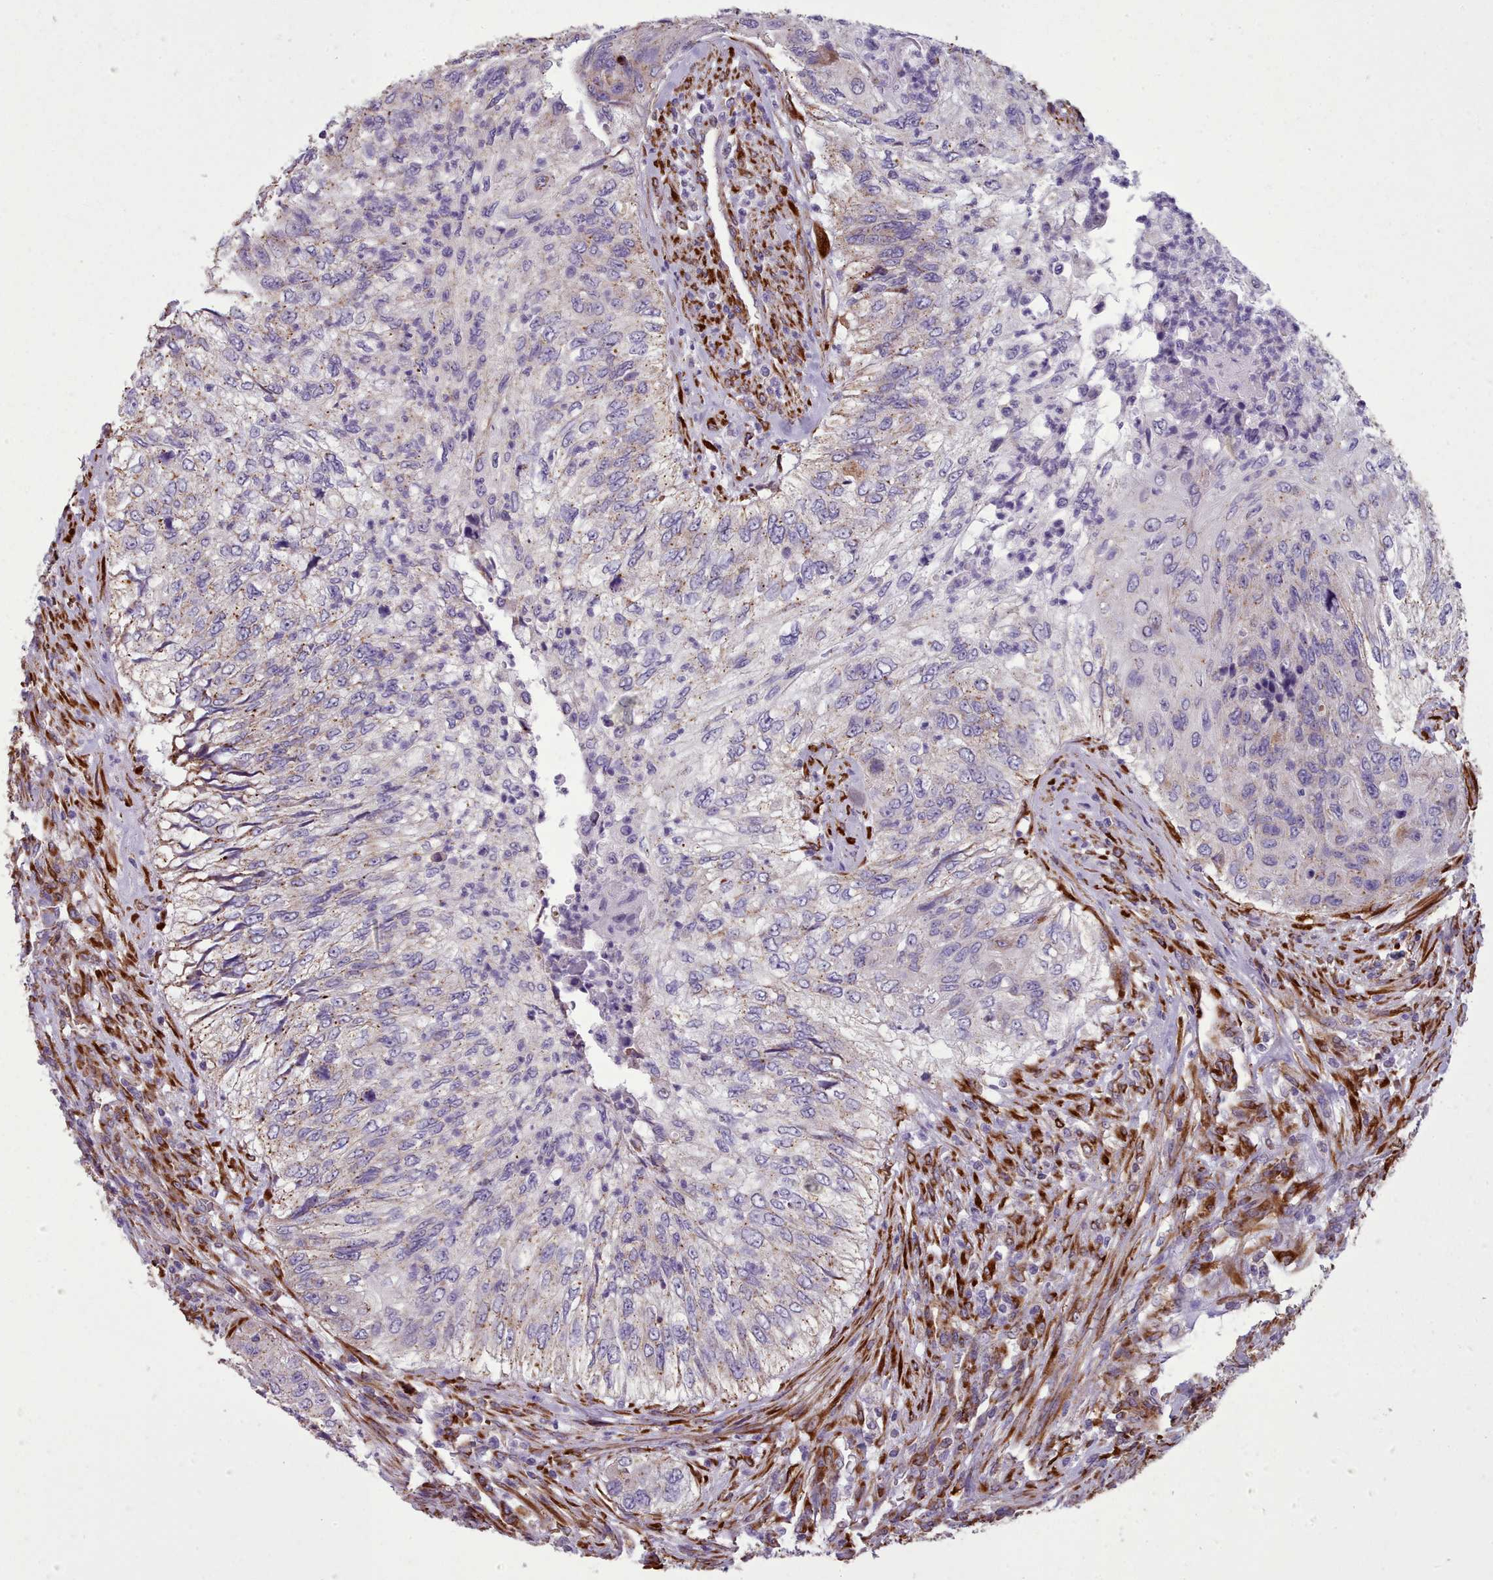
{"staining": {"intensity": "weak", "quantity": "<25%", "location": "cytoplasmic/membranous"}, "tissue": "urothelial cancer", "cell_type": "Tumor cells", "image_type": "cancer", "snomed": [{"axis": "morphology", "description": "Urothelial carcinoma, High grade"}, {"axis": "topography", "description": "Urinary bladder"}], "caption": "DAB immunohistochemical staining of urothelial cancer reveals no significant expression in tumor cells. (Brightfield microscopy of DAB immunohistochemistry at high magnification).", "gene": "FKBP10", "patient": {"sex": "female", "age": 60}}